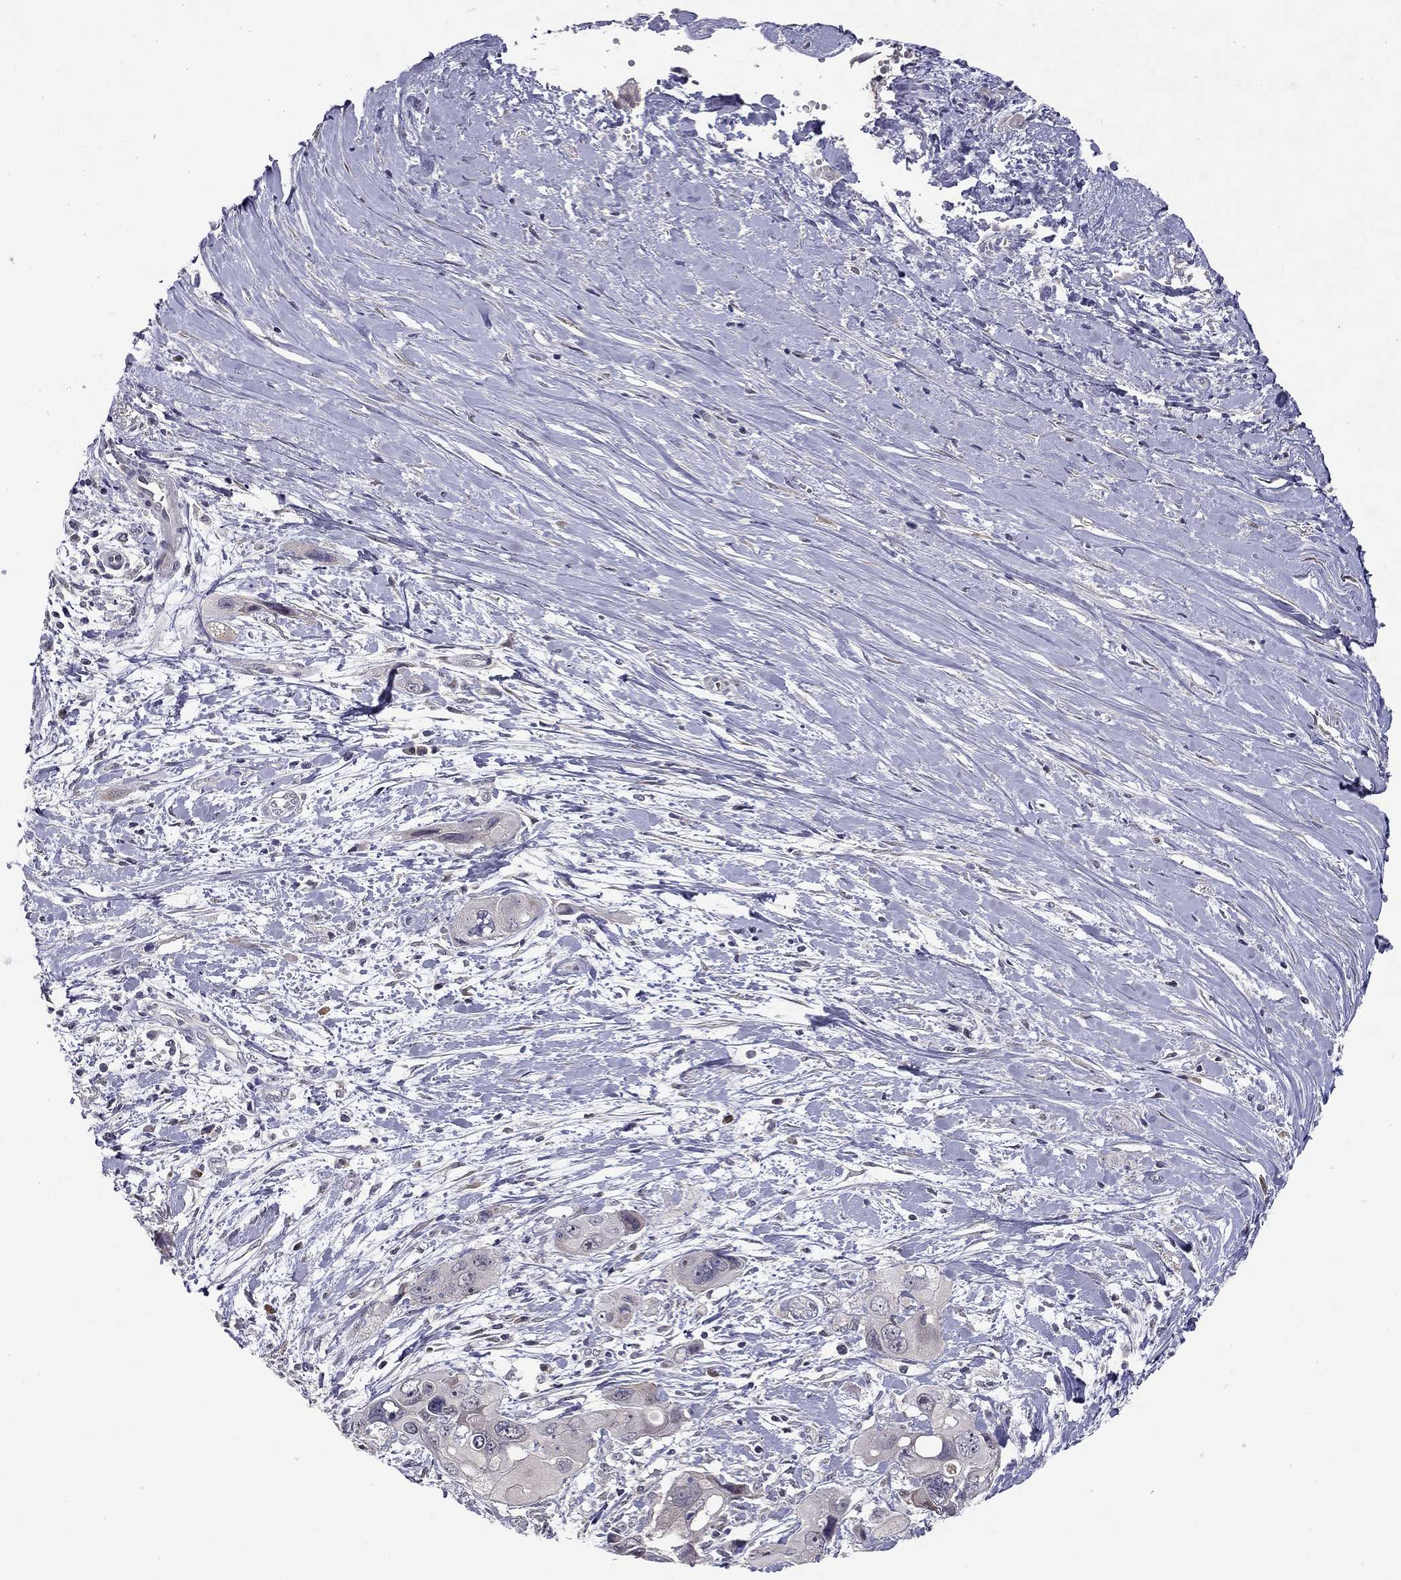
{"staining": {"intensity": "negative", "quantity": "none", "location": "none"}, "tissue": "pancreatic cancer", "cell_type": "Tumor cells", "image_type": "cancer", "snomed": [{"axis": "morphology", "description": "Adenocarcinoma, NOS"}, {"axis": "topography", "description": "Pancreas"}], "caption": "This is a histopathology image of immunohistochemistry staining of adenocarcinoma (pancreatic), which shows no staining in tumor cells.", "gene": "STXBP6", "patient": {"sex": "male", "age": 47}}